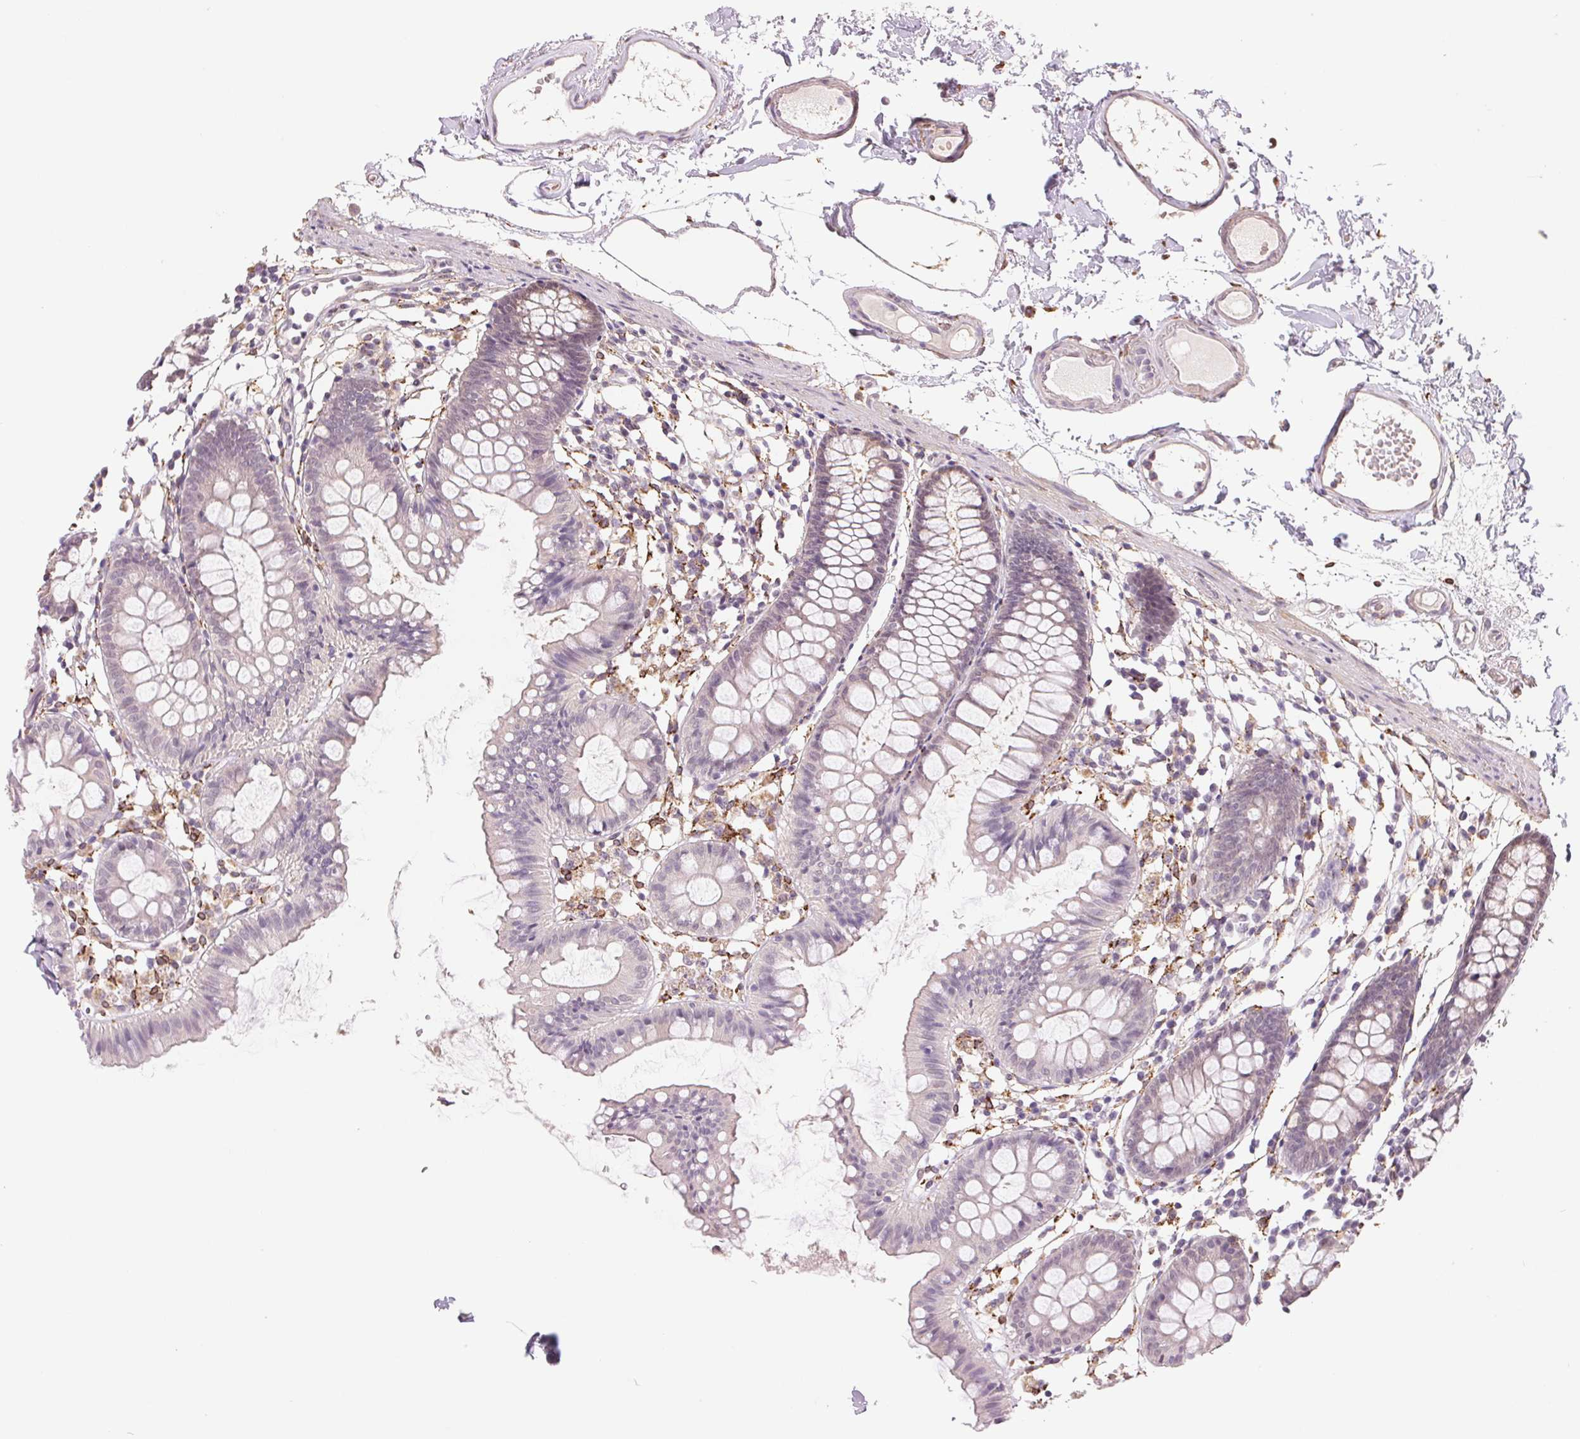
{"staining": {"intensity": "weak", "quantity": "25%-75%", "location": "cytoplasmic/membranous"}, "tissue": "colon", "cell_type": "Endothelial cells", "image_type": "normal", "snomed": [{"axis": "morphology", "description": "Normal tissue, NOS"}, {"axis": "topography", "description": "Colon"}], "caption": "A brown stain labels weak cytoplasmic/membranous positivity of a protein in endothelial cells of benign human colon.", "gene": "FKBP10", "patient": {"sex": "female", "age": 84}}